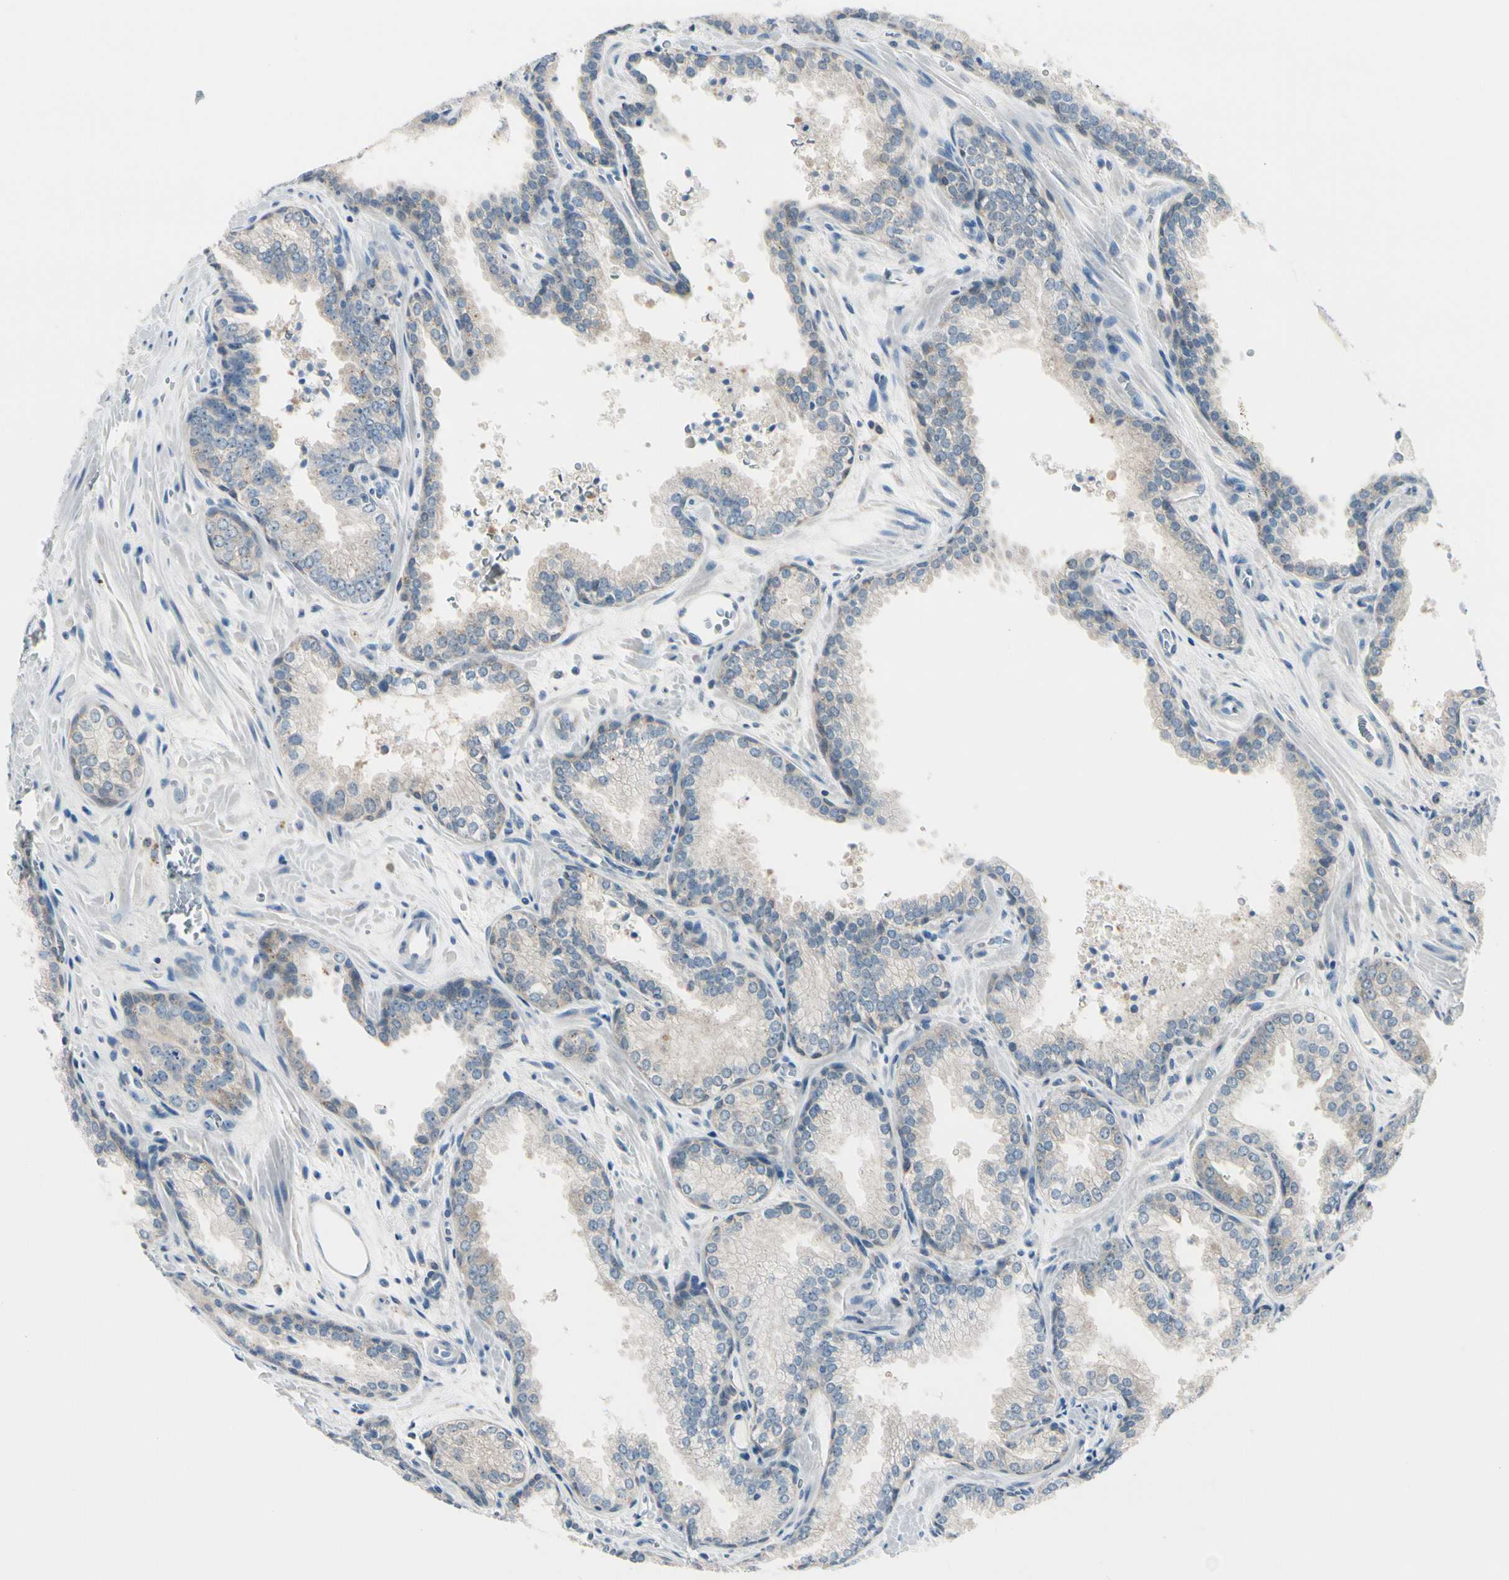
{"staining": {"intensity": "weak", "quantity": "25%-75%", "location": "cytoplasmic/membranous"}, "tissue": "prostate cancer", "cell_type": "Tumor cells", "image_type": "cancer", "snomed": [{"axis": "morphology", "description": "Adenocarcinoma, Low grade"}, {"axis": "topography", "description": "Prostate"}], "caption": "Immunohistochemistry staining of prostate cancer, which reveals low levels of weak cytoplasmic/membranous staining in about 25%-75% of tumor cells indicating weak cytoplasmic/membranous protein positivity. The staining was performed using DAB (brown) for protein detection and nuclei were counterstained in hematoxylin (blue).", "gene": "PEBP1", "patient": {"sex": "male", "age": 60}}